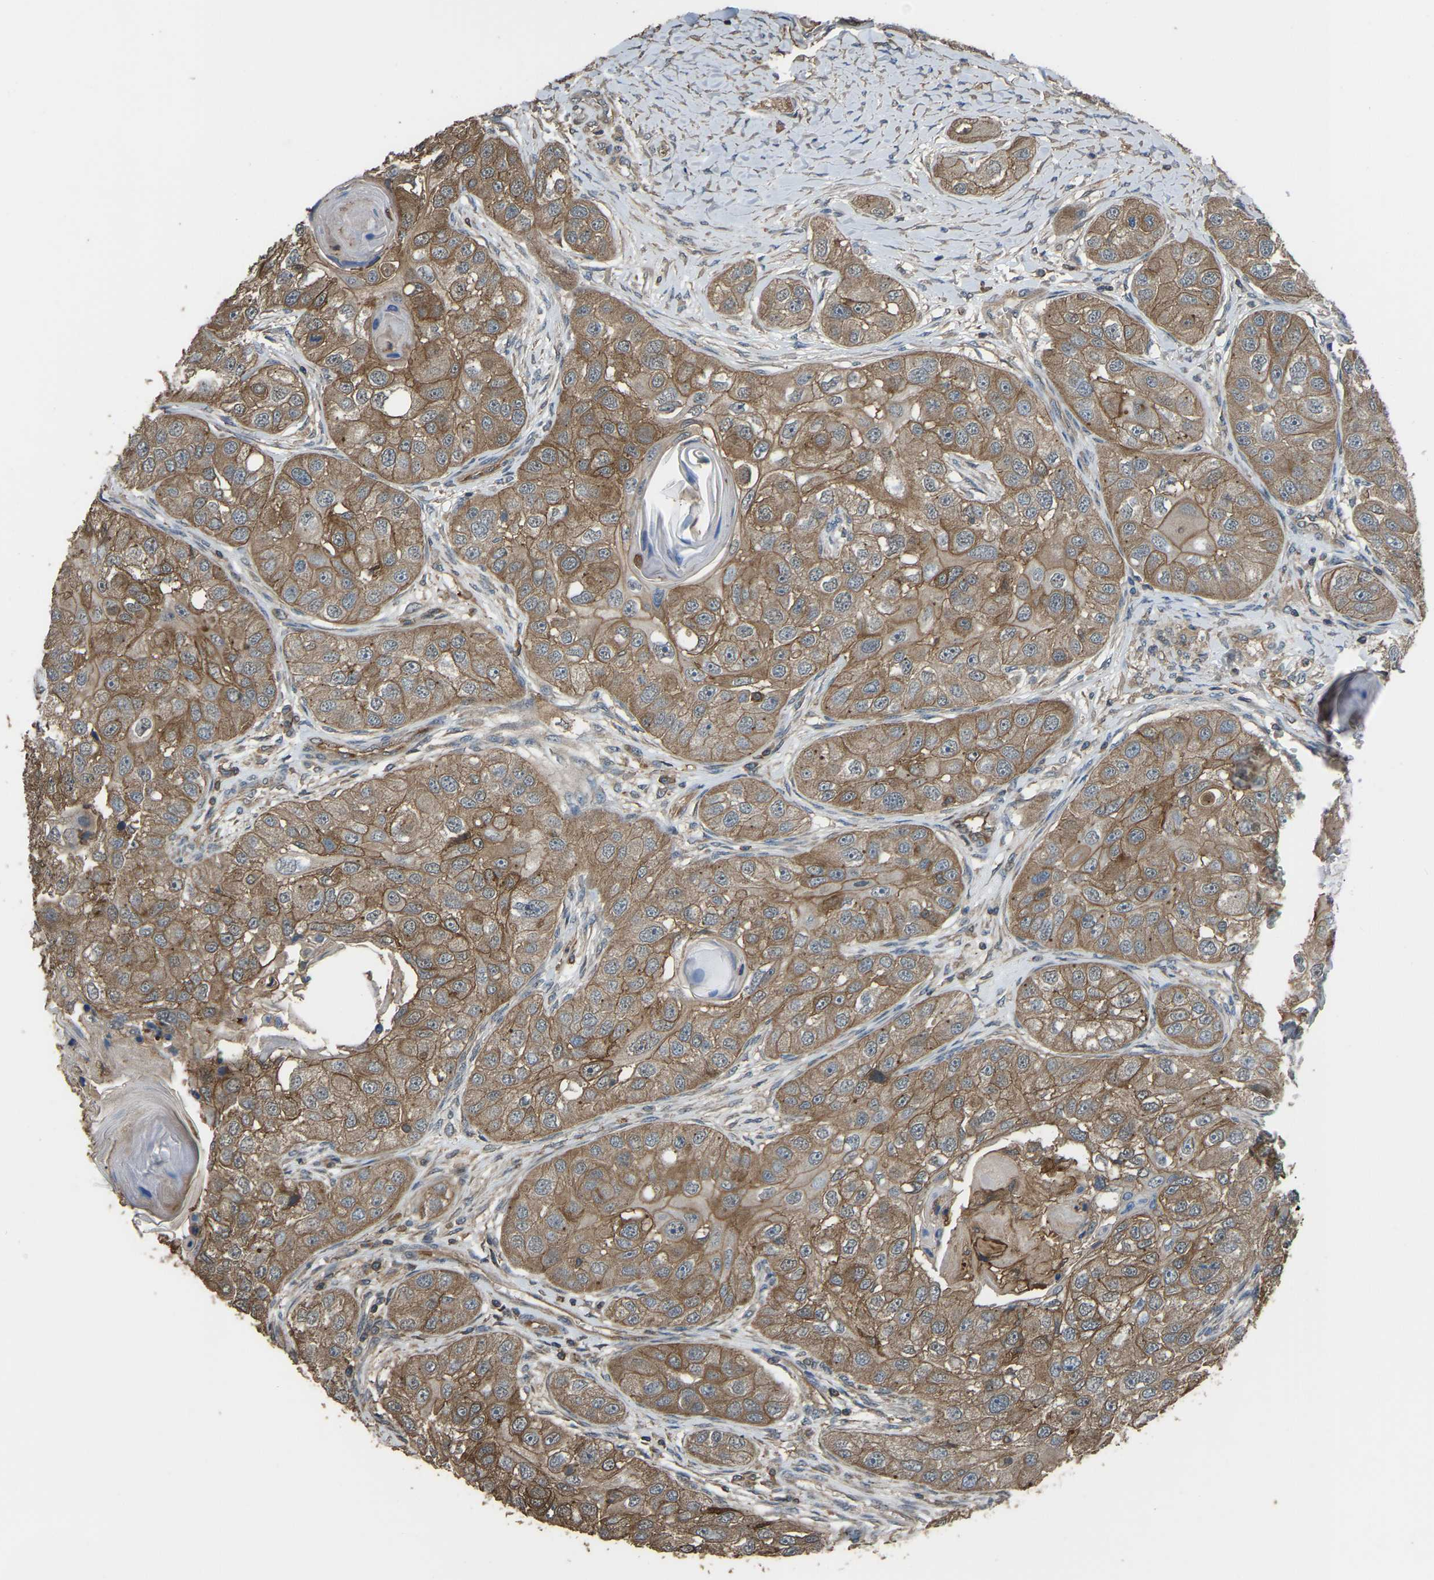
{"staining": {"intensity": "moderate", "quantity": ">75%", "location": "cytoplasmic/membranous"}, "tissue": "head and neck cancer", "cell_type": "Tumor cells", "image_type": "cancer", "snomed": [{"axis": "morphology", "description": "Normal tissue, NOS"}, {"axis": "morphology", "description": "Squamous cell carcinoma, NOS"}, {"axis": "topography", "description": "Skeletal muscle"}, {"axis": "topography", "description": "Head-Neck"}], "caption": "Moderate cytoplasmic/membranous staining for a protein is present in about >75% of tumor cells of head and neck cancer using IHC.", "gene": "SLC4A2", "patient": {"sex": "male", "age": 51}}